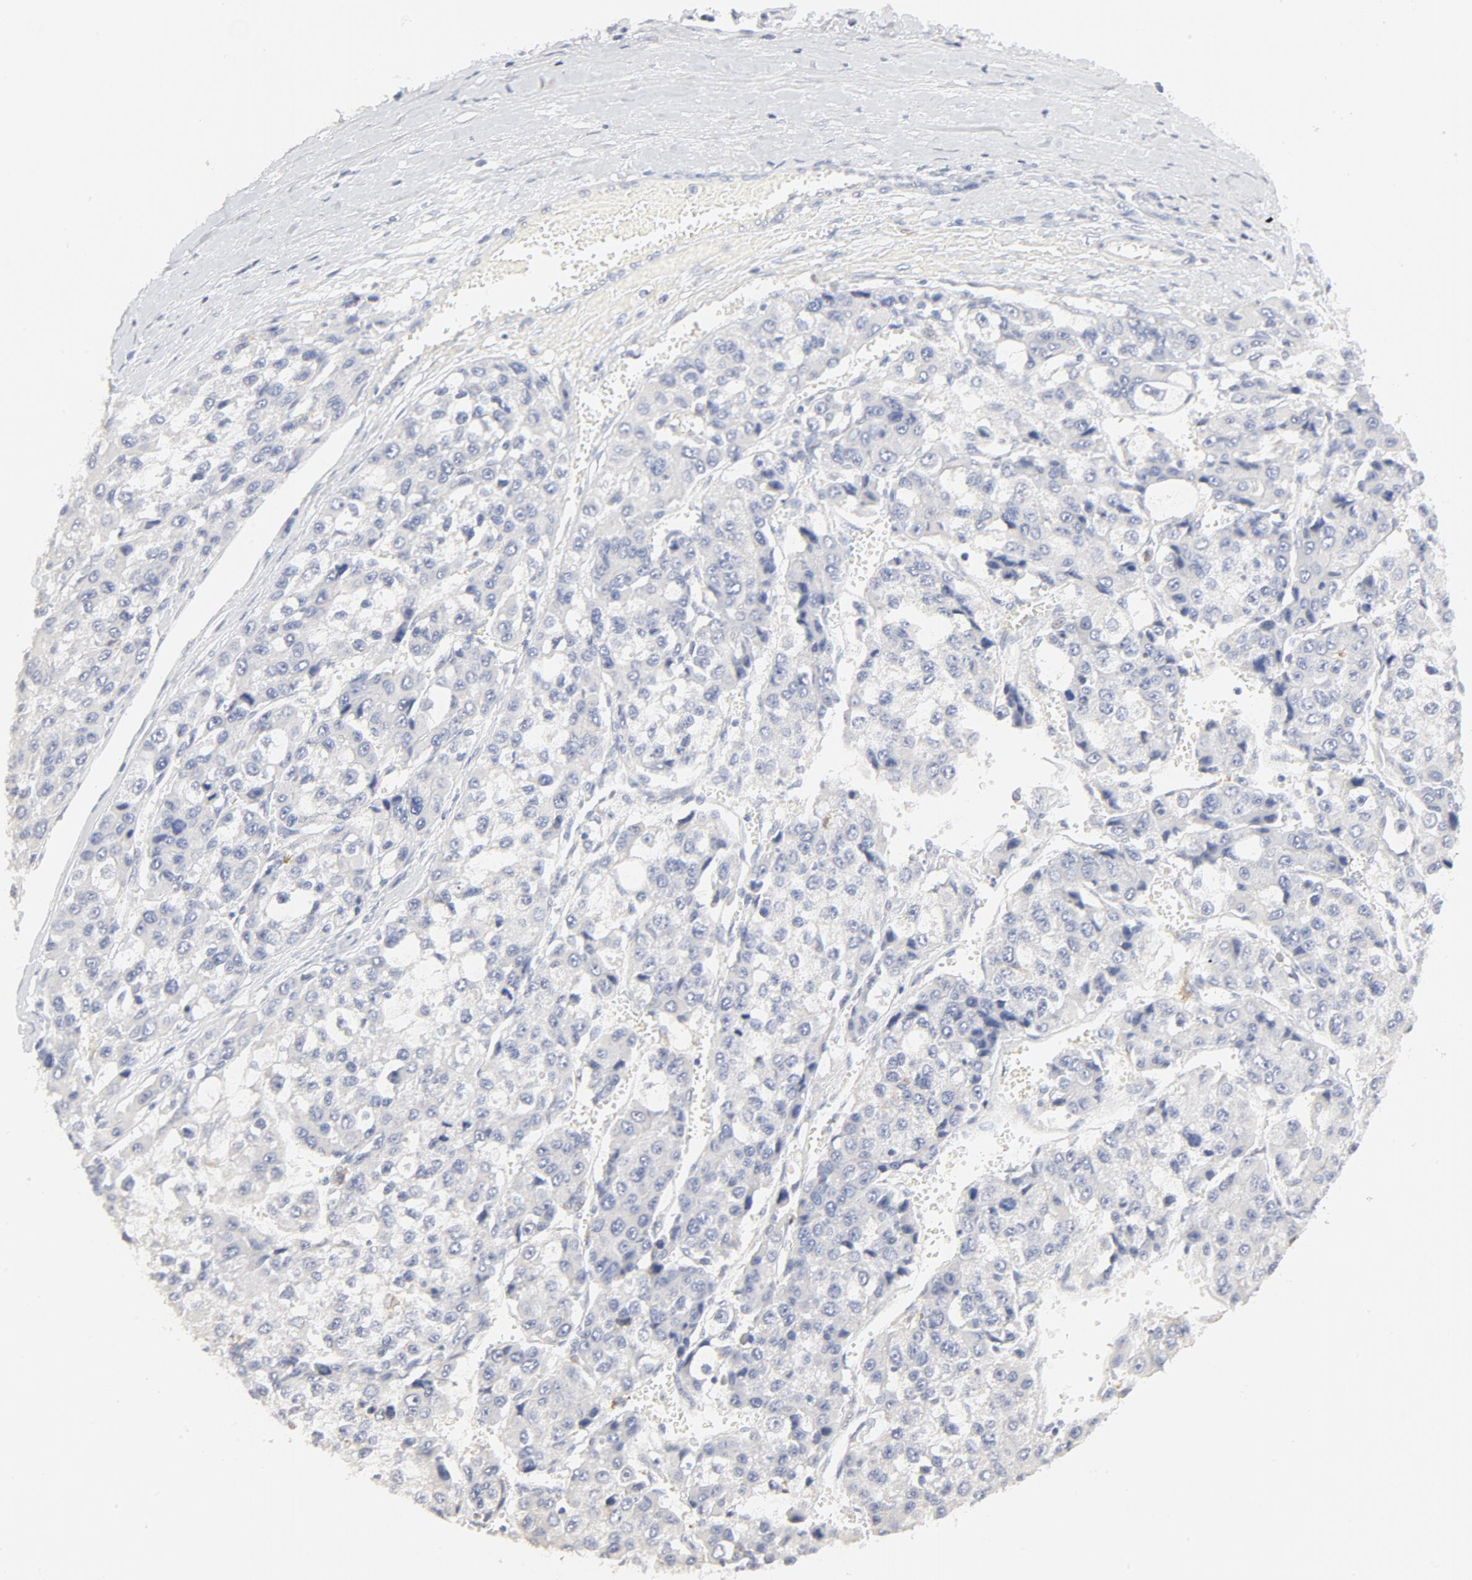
{"staining": {"intensity": "negative", "quantity": "none", "location": "none"}, "tissue": "liver cancer", "cell_type": "Tumor cells", "image_type": "cancer", "snomed": [{"axis": "morphology", "description": "Carcinoma, Hepatocellular, NOS"}, {"axis": "topography", "description": "Liver"}], "caption": "A photomicrograph of liver cancer stained for a protein displays no brown staining in tumor cells.", "gene": "FCGBP", "patient": {"sex": "female", "age": 66}}